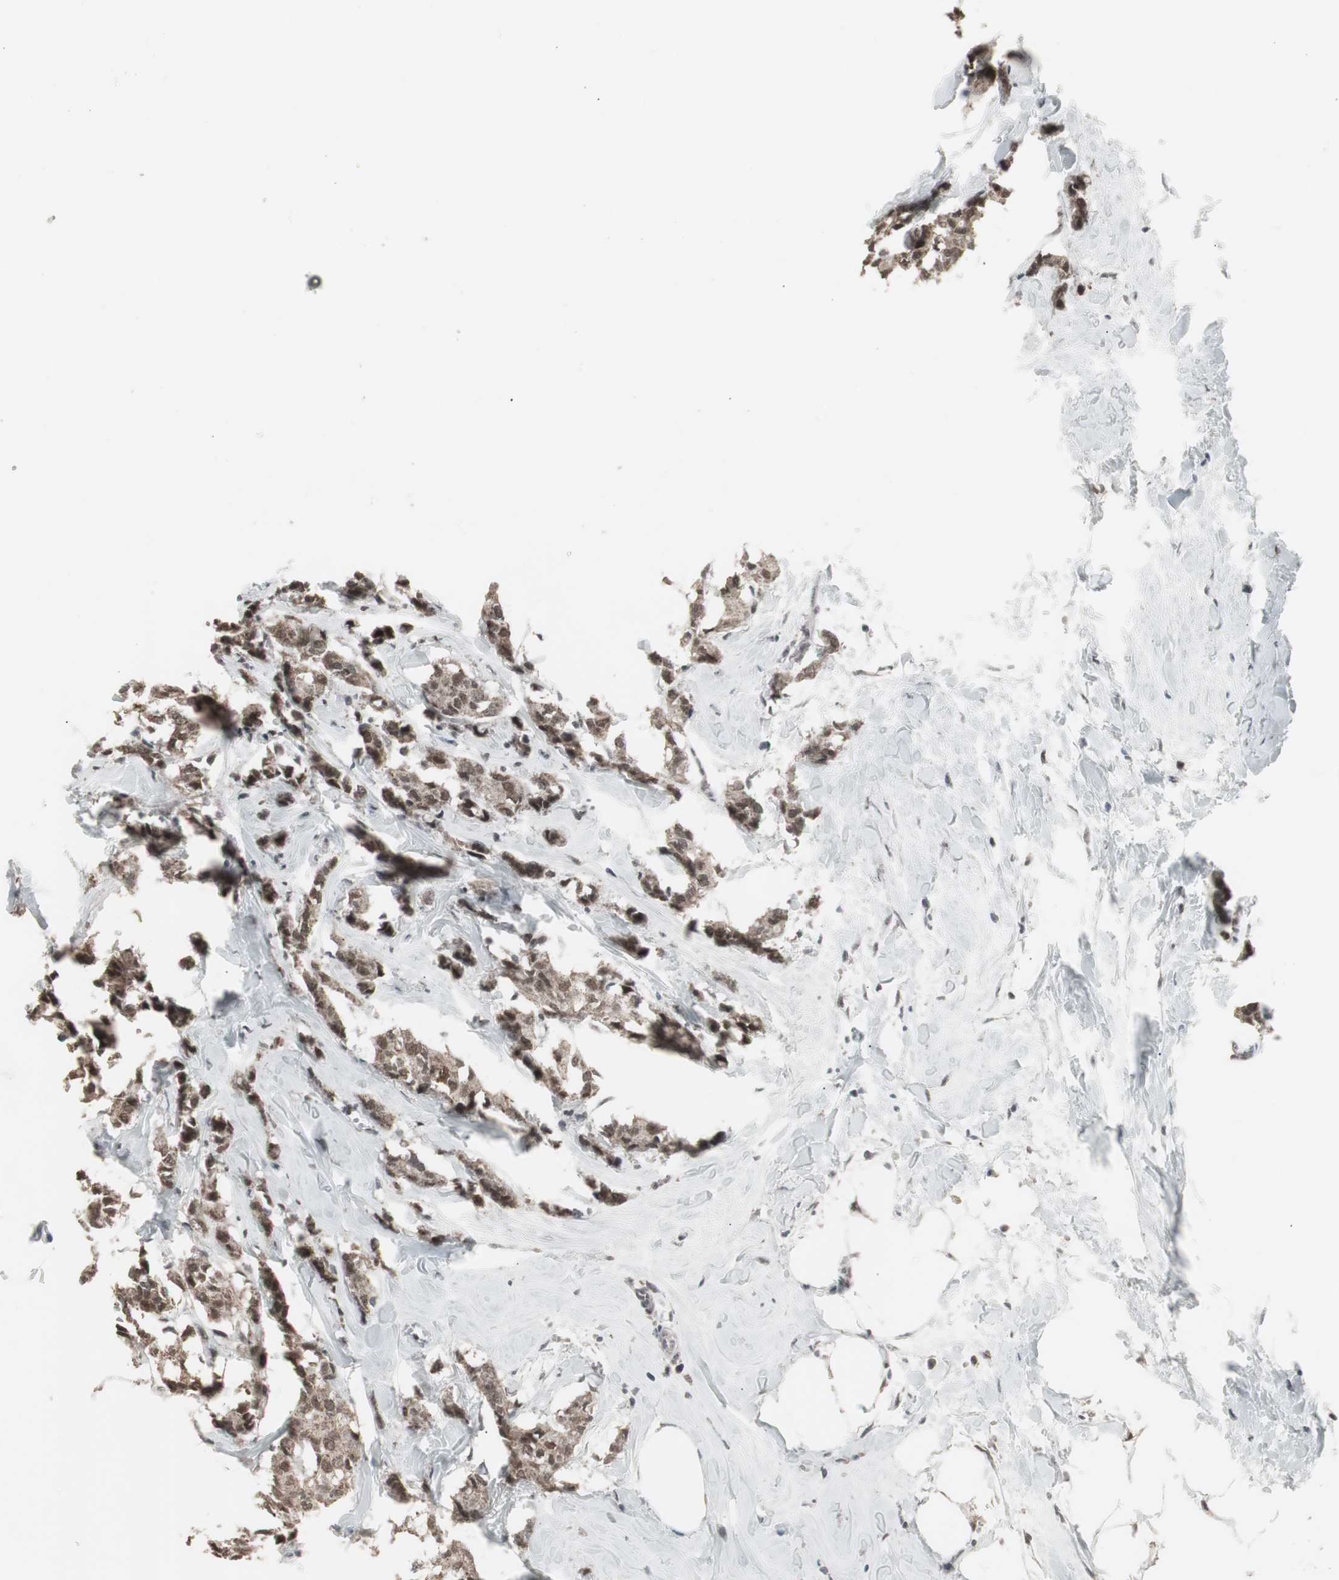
{"staining": {"intensity": "moderate", "quantity": ">75%", "location": "cytoplasmic/membranous,nuclear"}, "tissue": "breast cancer", "cell_type": "Tumor cells", "image_type": "cancer", "snomed": [{"axis": "morphology", "description": "Duct carcinoma"}, {"axis": "topography", "description": "Breast"}], "caption": "A brown stain highlights moderate cytoplasmic/membranous and nuclear expression of a protein in human intraductal carcinoma (breast) tumor cells.", "gene": "RXRA", "patient": {"sex": "female", "age": 84}}